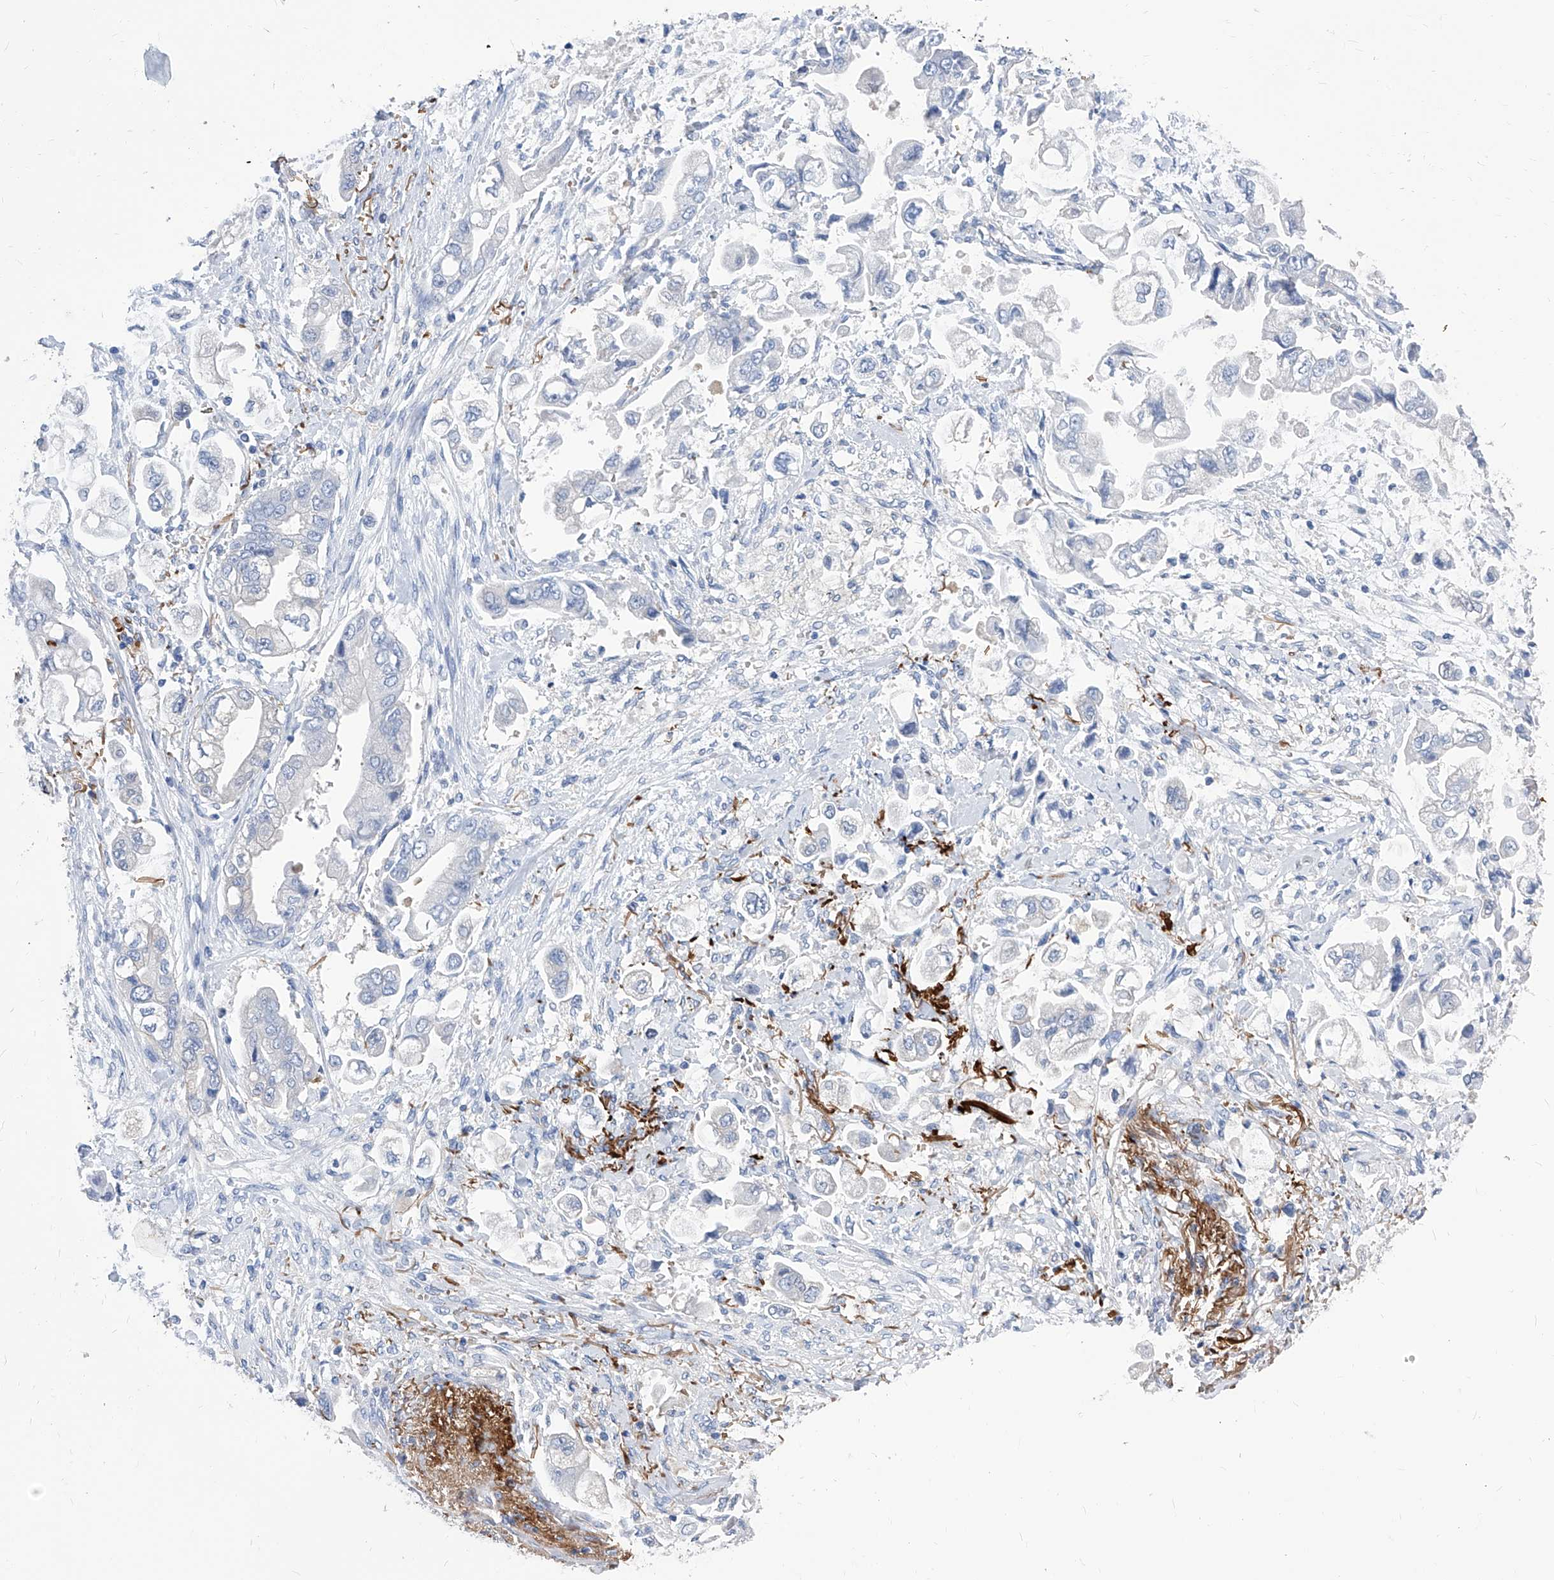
{"staining": {"intensity": "negative", "quantity": "none", "location": "none"}, "tissue": "stomach cancer", "cell_type": "Tumor cells", "image_type": "cancer", "snomed": [{"axis": "morphology", "description": "Adenocarcinoma, NOS"}, {"axis": "topography", "description": "Stomach"}], "caption": "High magnification brightfield microscopy of stomach cancer stained with DAB (3,3'-diaminobenzidine) (brown) and counterstained with hematoxylin (blue): tumor cells show no significant expression.", "gene": "SMS", "patient": {"sex": "male", "age": 62}}